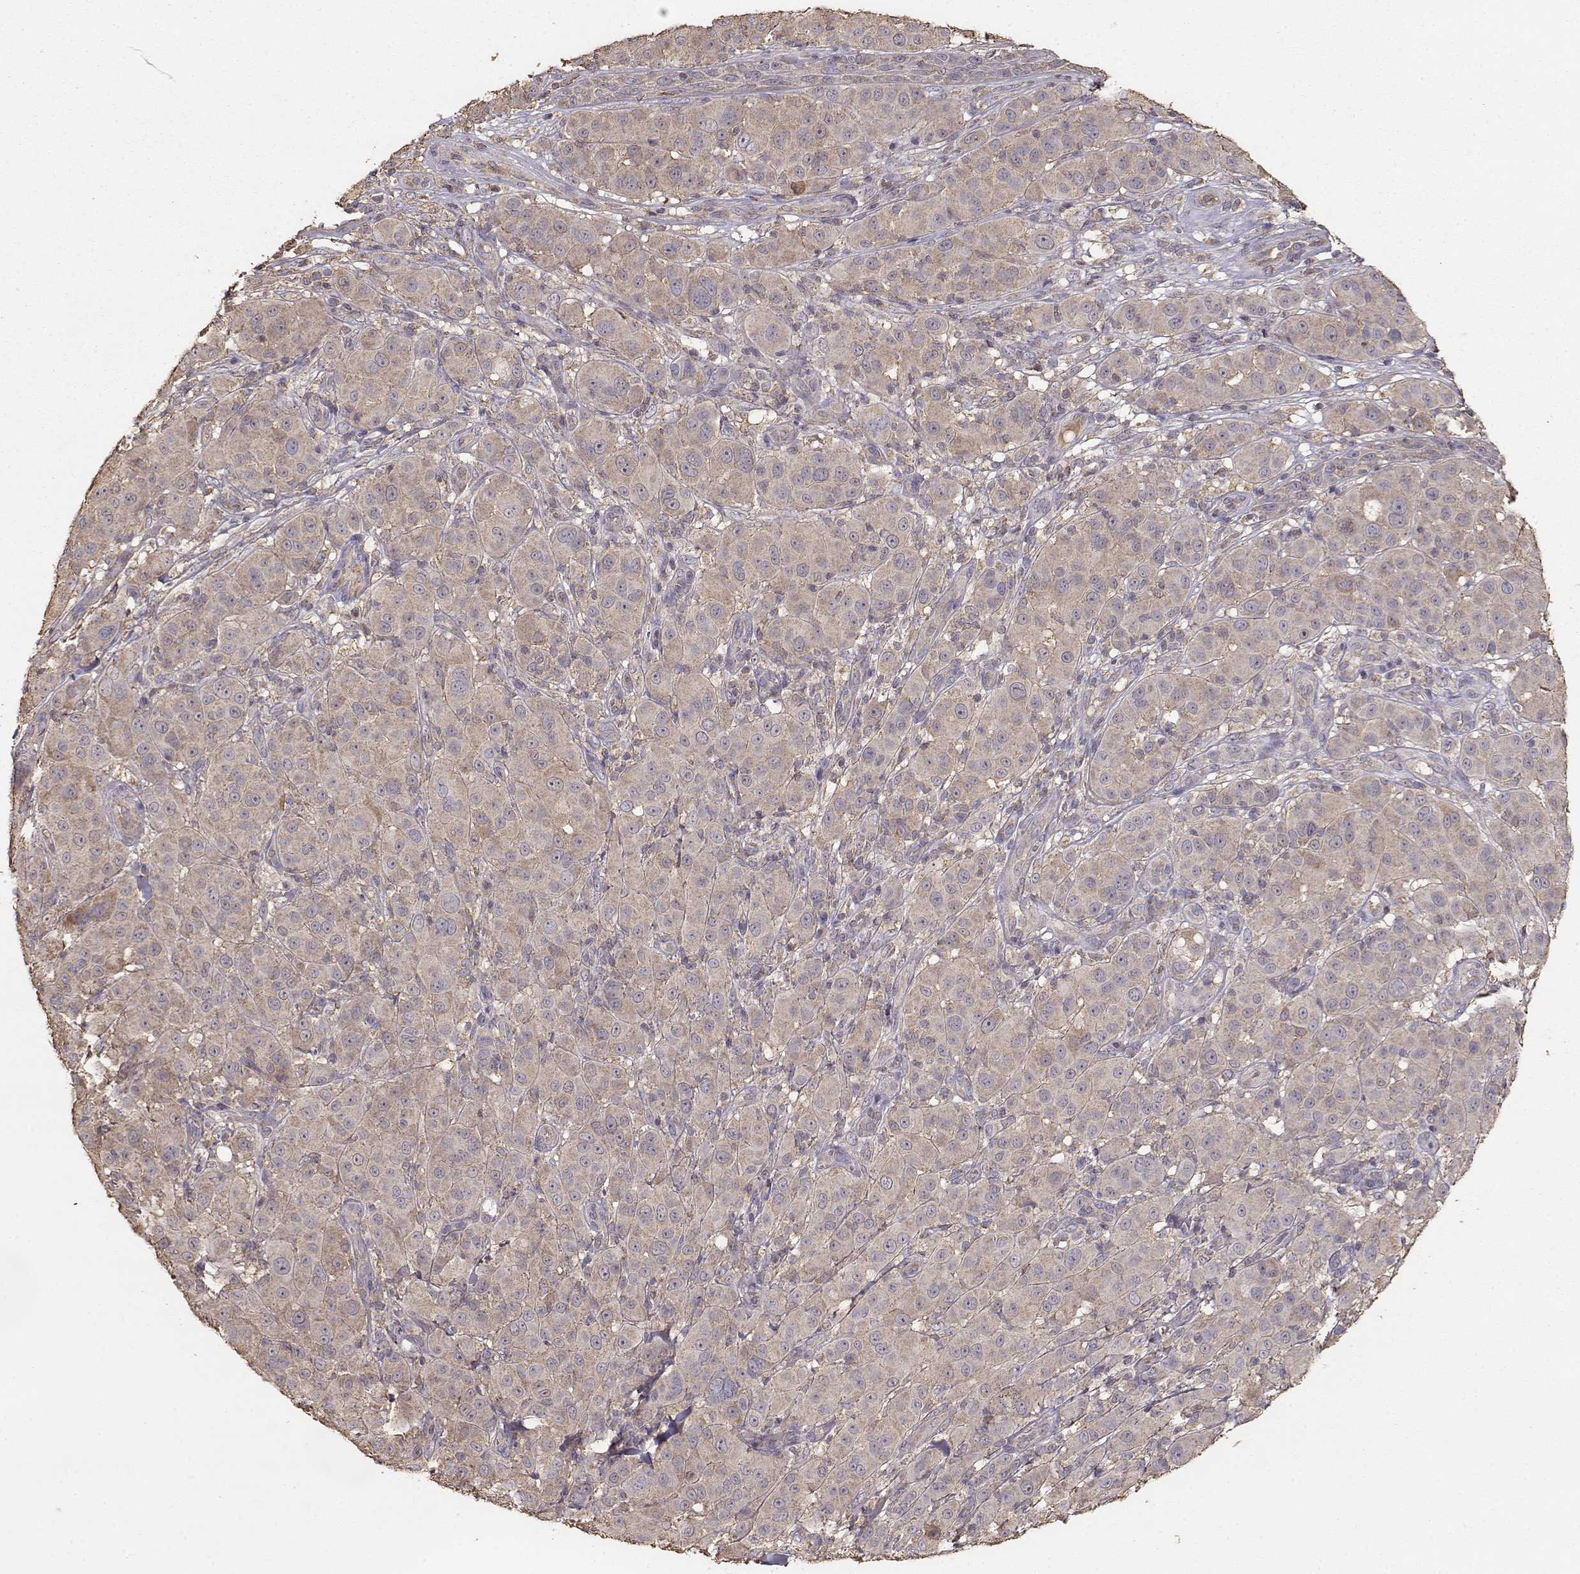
{"staining": {"intensity": "weak", "quantity": ">75%", "location": "cytoplasmic/membranous"}, "tissue": "melanoma", "cell_type": "Tumor cells", "image_type": "cancer", "snomed": [{"axis": "morphology", "description": "Malignant melanoma, NOS"}, {"axis": "topography", "description": "Skin"}], "caption": "The image reveals staining of melanoma, revealing weak cytoplasmic/membranous protein positivity (brown color) within tumor cells. (DAB IHC, brown staining for protein, blue staining for nuclei).", "gene": "TARS3", "patient": {"sex": "female", "age": 87}}